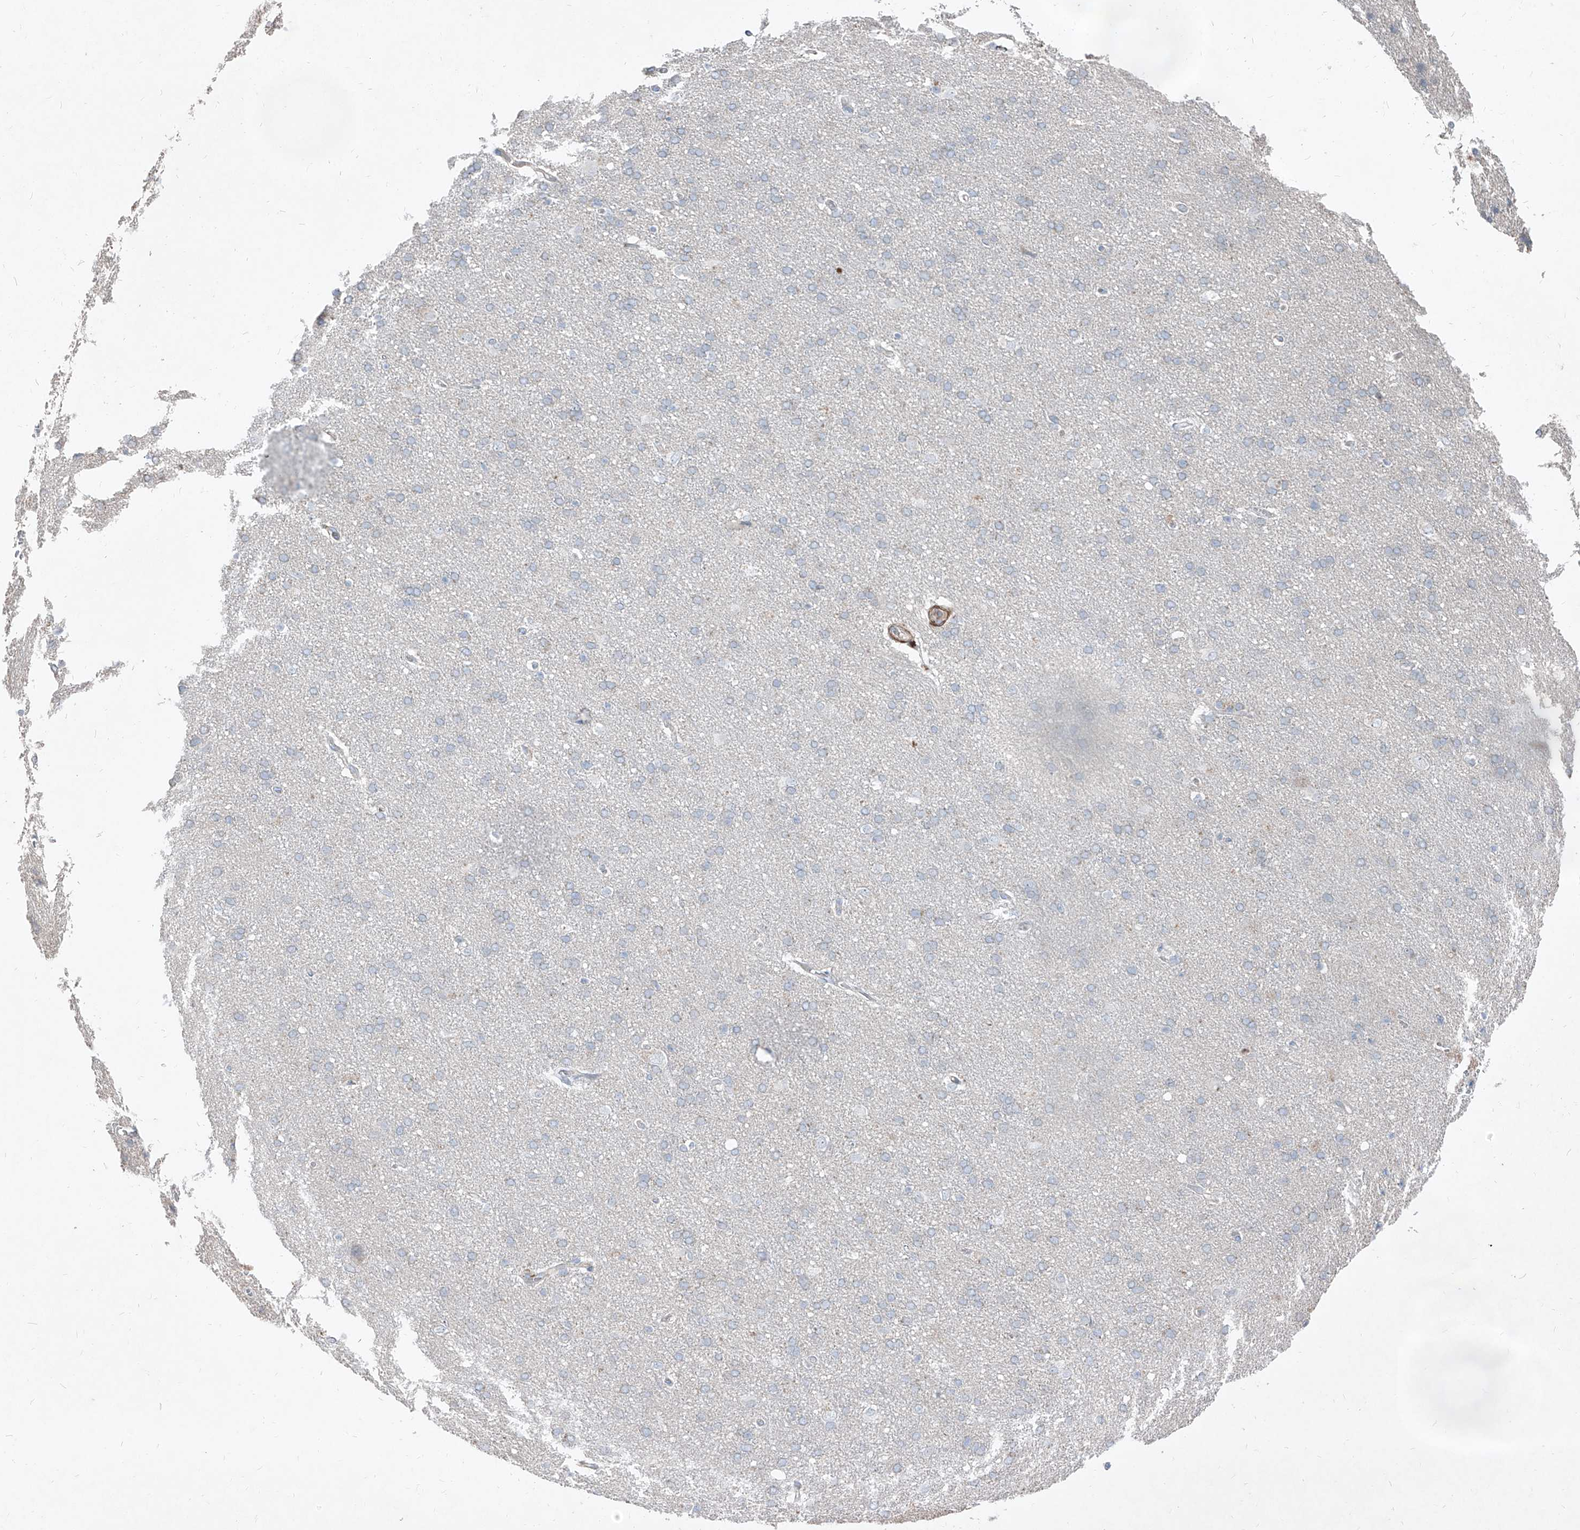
{"staining": {"intensity": "moderate", "quantity": "<25%", "location": "cytoplasmic/membranous"}, "tissue": "cerebral cortex", "cell_type": "Endothelial cells", "image_type": "normal", "snomed": [{"axis": "morphology", "description": "Normal tissue, NOS"}, {"axis": "topography", "description": "Cerebral cortex"}], "caption": "Brown immunohistochemical staining in normal cerebral cortex demonstrates moderate cytoplasmic/membranous expression in approximately <25% of endothelial cells. The protein of interest is stained brown, and the nuclei are stained in blue (DAB (3,3'-diaminobenzidine) IHC with brightfield microscopy, high magnification).", "gene": "UFD1", "patient": {"sex": "male", "age": 62}}